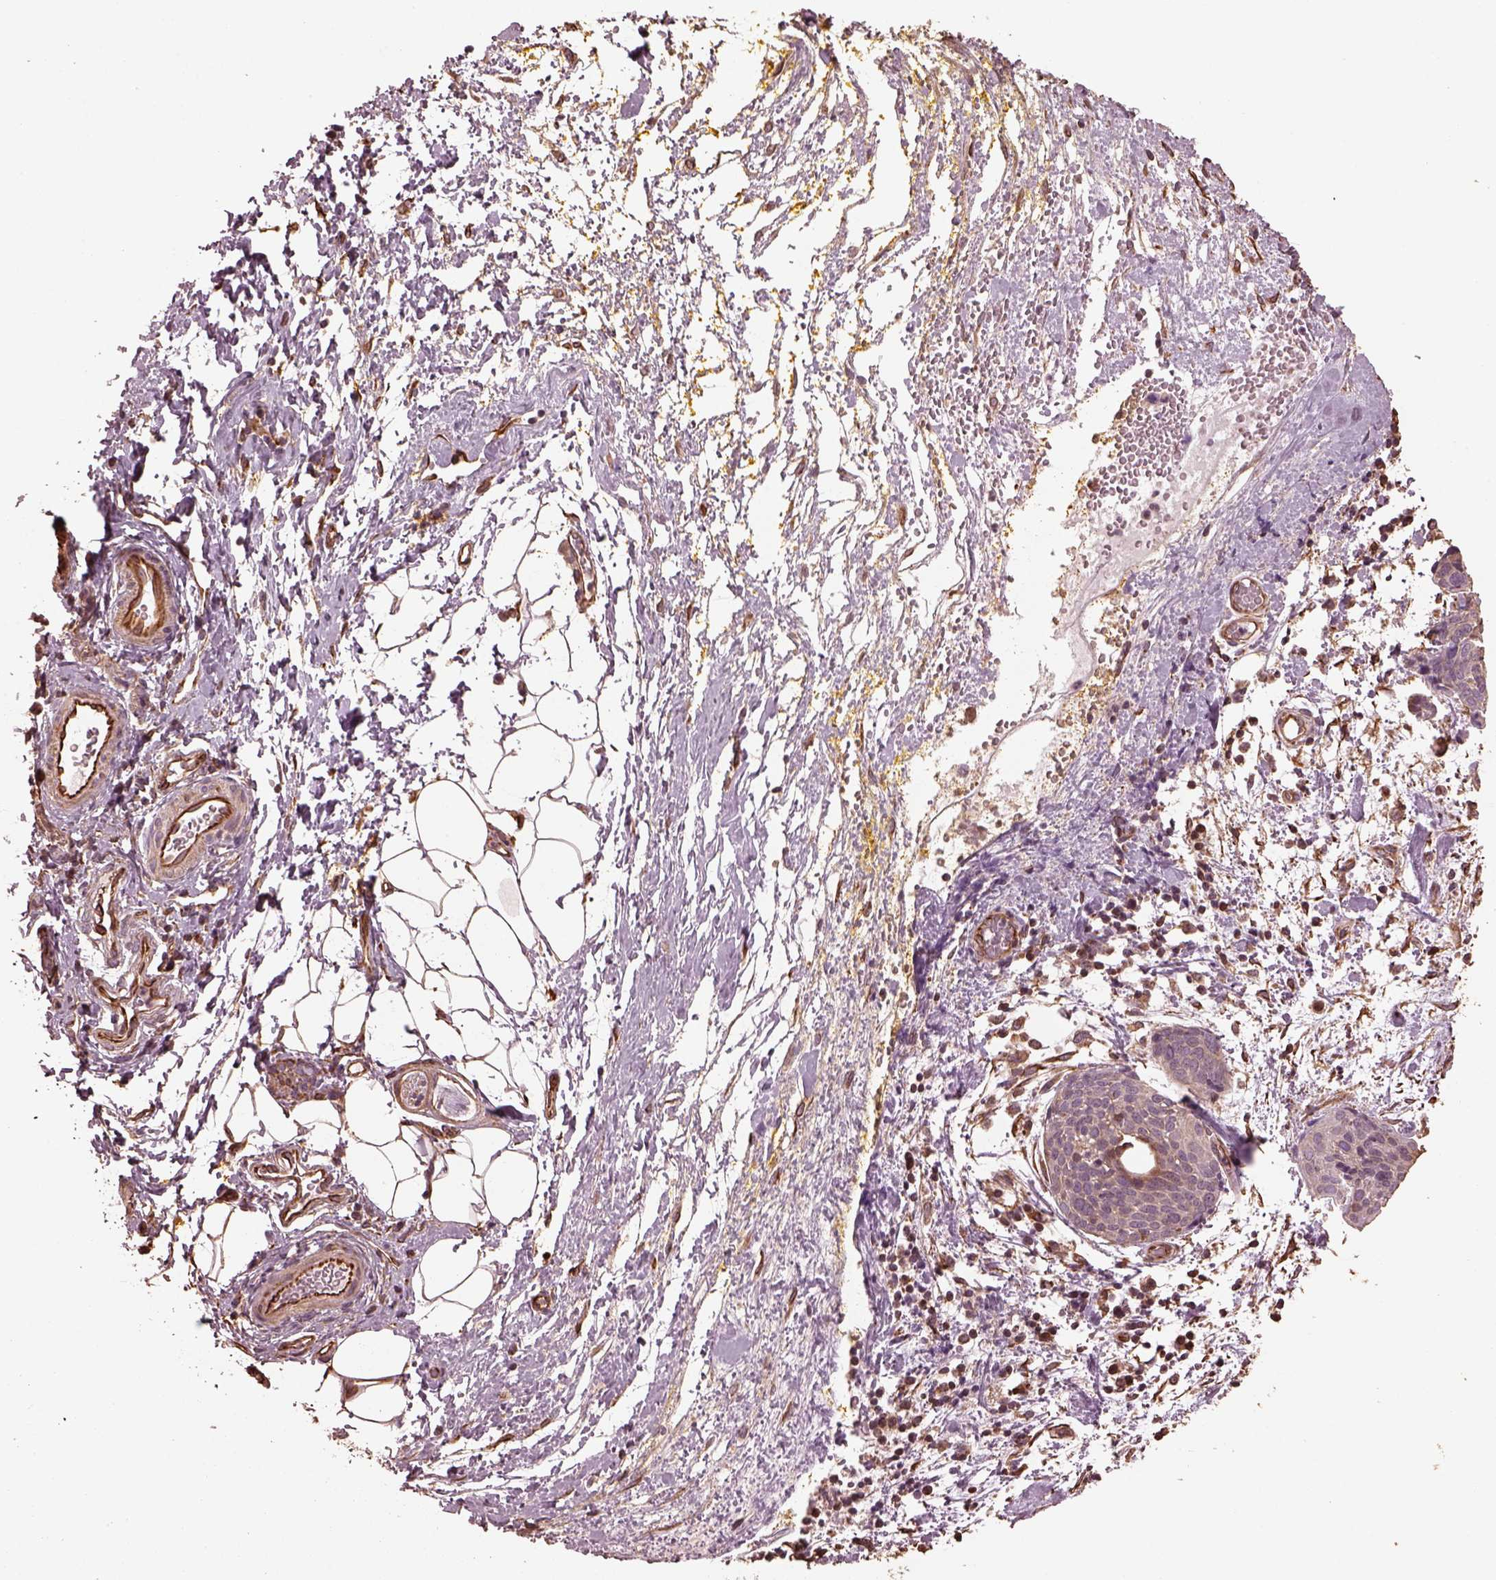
{"staining": {"intensity": "negative", "quantity": "none", "location": "none"}, "tissue": "cervical cancer", "cell_type": "Tumor cells", "image_type": "cancer", "snomed": [{"axis": "morphology", "description": "Squamous cell carcinoma, NOS"}, {"axis": "topography", "description": "Cervix"}], "caption": "There is no significant staining in tumor cells of cervical squamous cell carcinoma. (Stains: DAB (3,3'-diaminobenzidine) immunohistochemistry with hematoxylin counter stain, Microscopy: brightfield microscopy at high magnification).", "gene": "GTPBP1", "patient": {"sex": "female", "age": 39}}